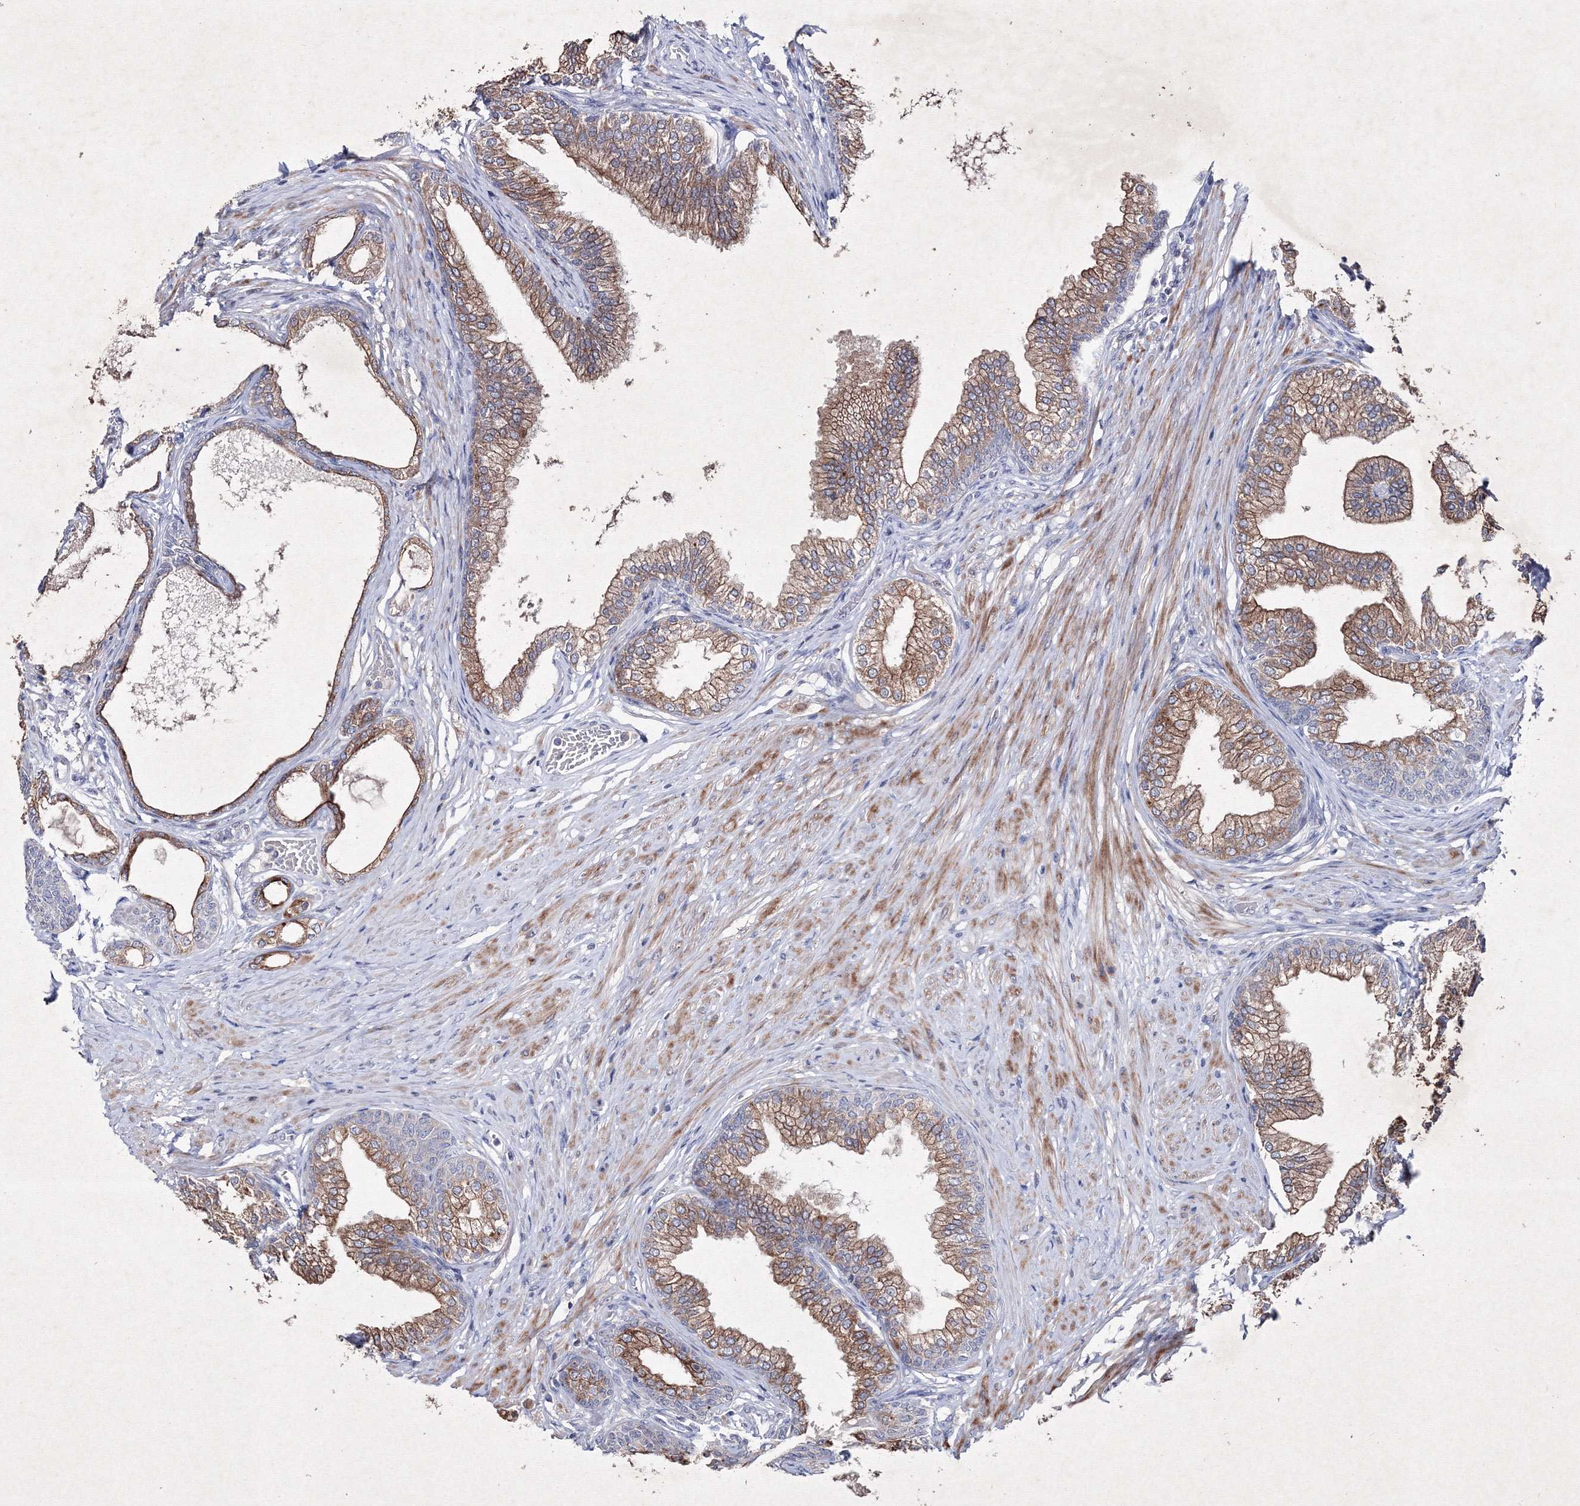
{"staining": {"intensity": "moderate", "quantity": ">75%", "location": "cytoplasmic/membranous"}, "tissue": "prostate", "cell_type": "Glandular cells", "image_type": "normal", "snomed": [{"axis": "morphology", "description": "Normal tissue, NOS"}, {"axis": "morphology", "description": "Urothelial carcinoma, Low grade"}, {"axis": "topography", "description": "Urinary bladder"}, {"axis": "topography", "description": "Prostate"}], "caption": "Immunohistochemistry (IHC) of normal prostate demonstrates medium levels of moderate cytoplasmic/membranous expression in about >75% of glandular cells. (DAB (3,3'-diaminobenzidine) = brown stain, brightfield microscopy at high magnification).", "gene": "SMIM29", "patient": {"sex": "male", "age": 60}}